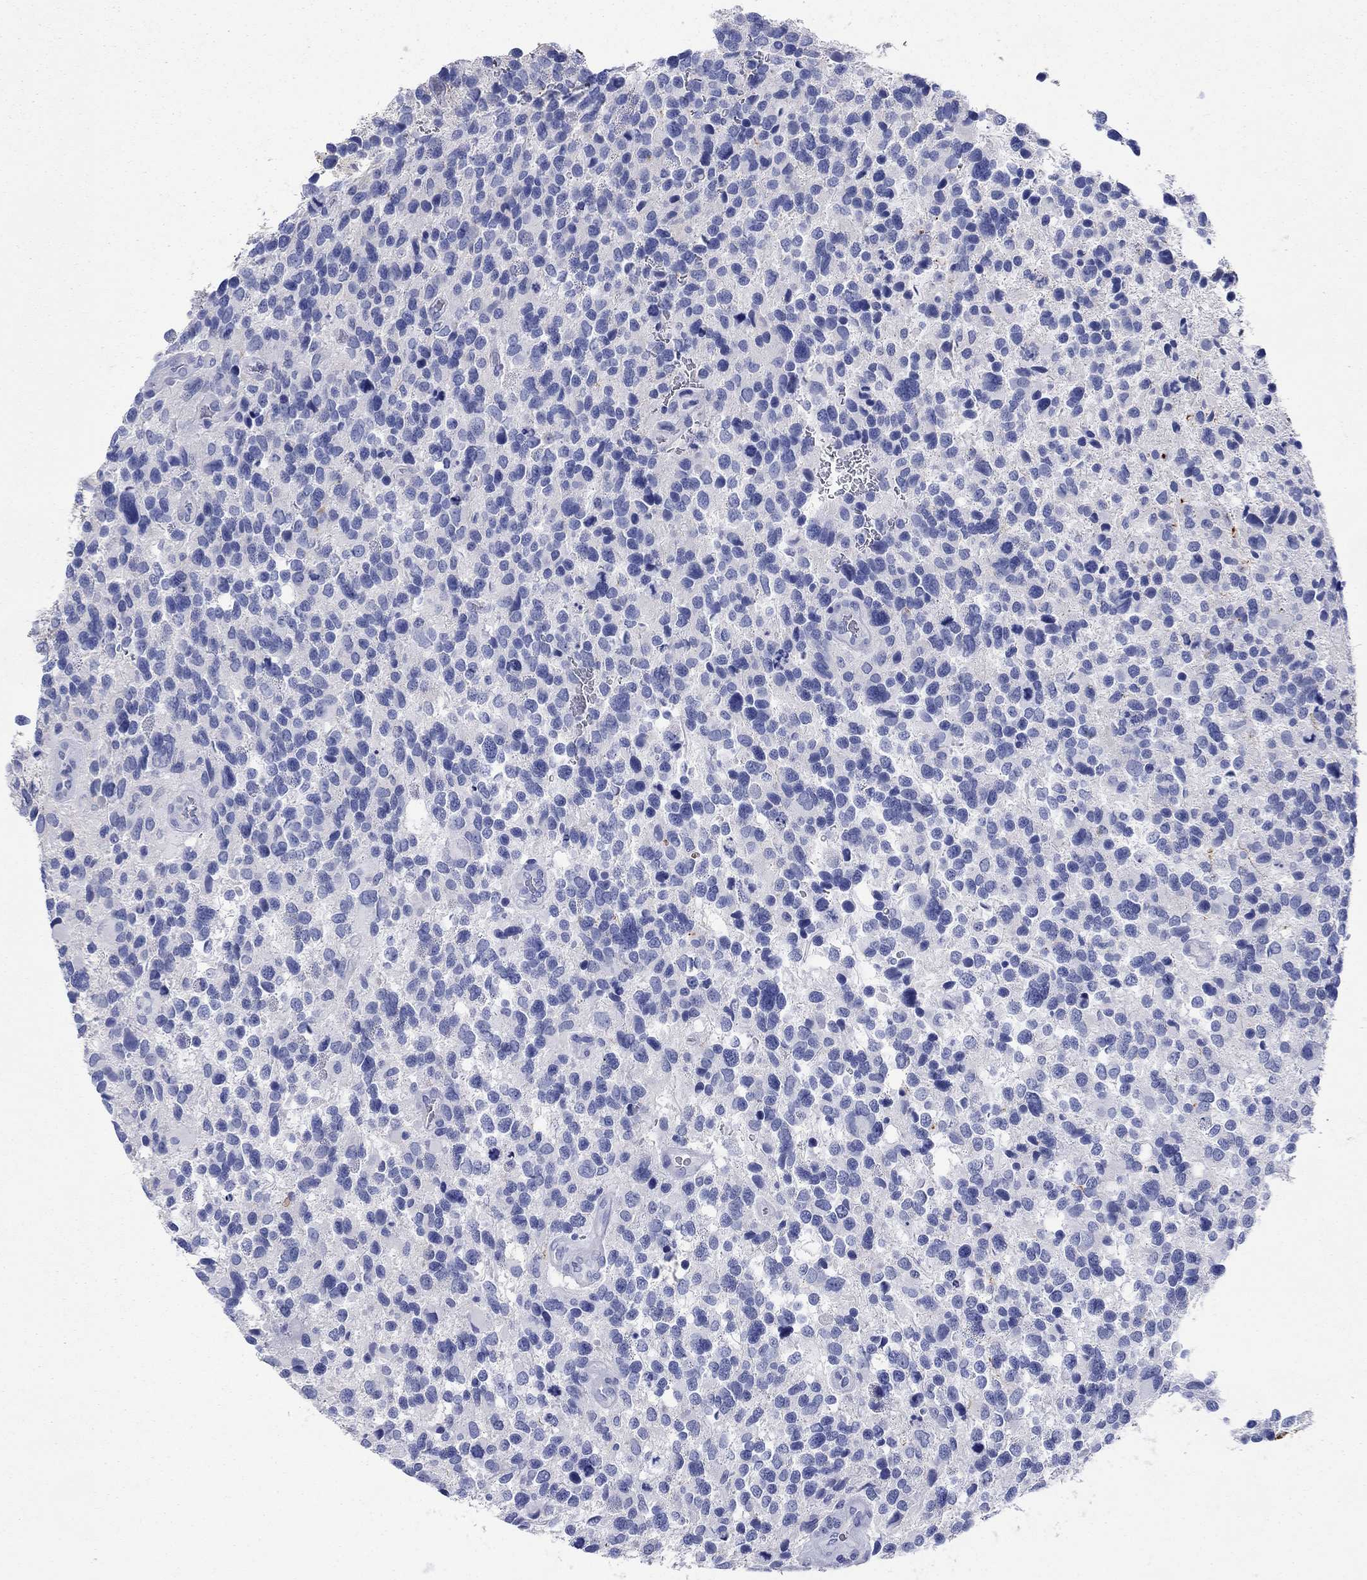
{"staining": {"intensity": "negative", "quantity": "none", "location": "none"}, "tissue": "glioma", "cell_type": "Tumor cells", "image_type": "cancer", "snomed": [{"axis": "morphology", "description": "Glioma, malignant, Low grade"}, {"axis": "topography", "description": "Brain"}], "caption": "DAB (3,3'-diaminobenzidine) immunohistochemical staining of human malignant low-grade glioma exhibits no significant staining in tumor cells.", "gene": "ATP1B1", "patient": {"sex": "female", "age": 32}}